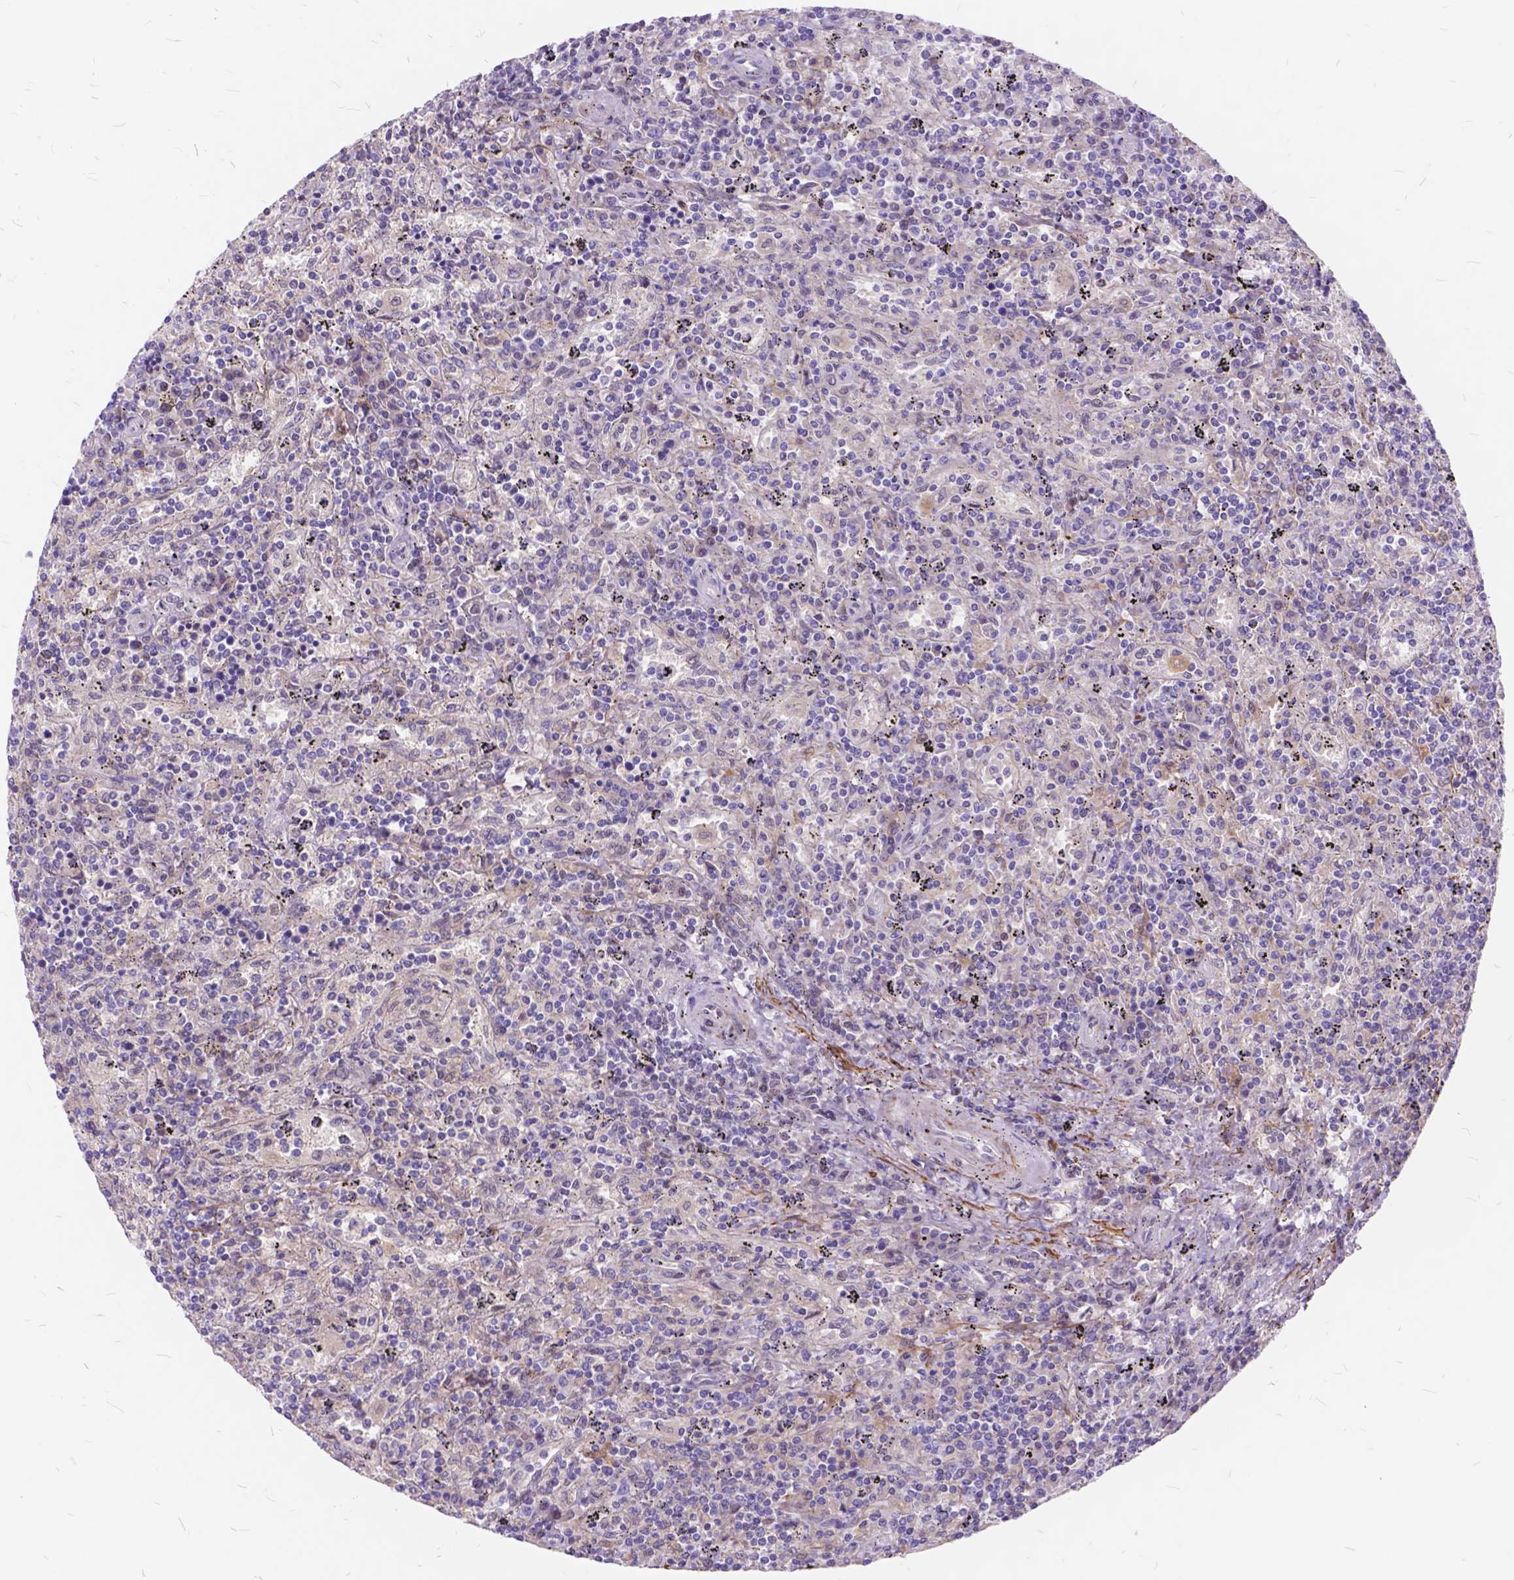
{"staining": {"intensity": "negative", "quantity": "none", "location": "none"}, "tissue": "lymphoma", "cell_type": "Tumor cells", "image_type": "cancer", "snomed": [{"axis": "morphology", "description": "Malignant lymphoma, non-Hodgkin's type, Low grade"}, {"axis": "topography", "description": "Spleen"}], "caption": "High magnification brightfield microscopy of malignant lymphoma, non-Hodgkin's type (low-grade) stained with DAB (brown) and counterstained with hematoxylin (blue): tumor cells show no significant positivity.", "gene": "MAN2C1", "patient": {"sex": "male", "age": 62}}